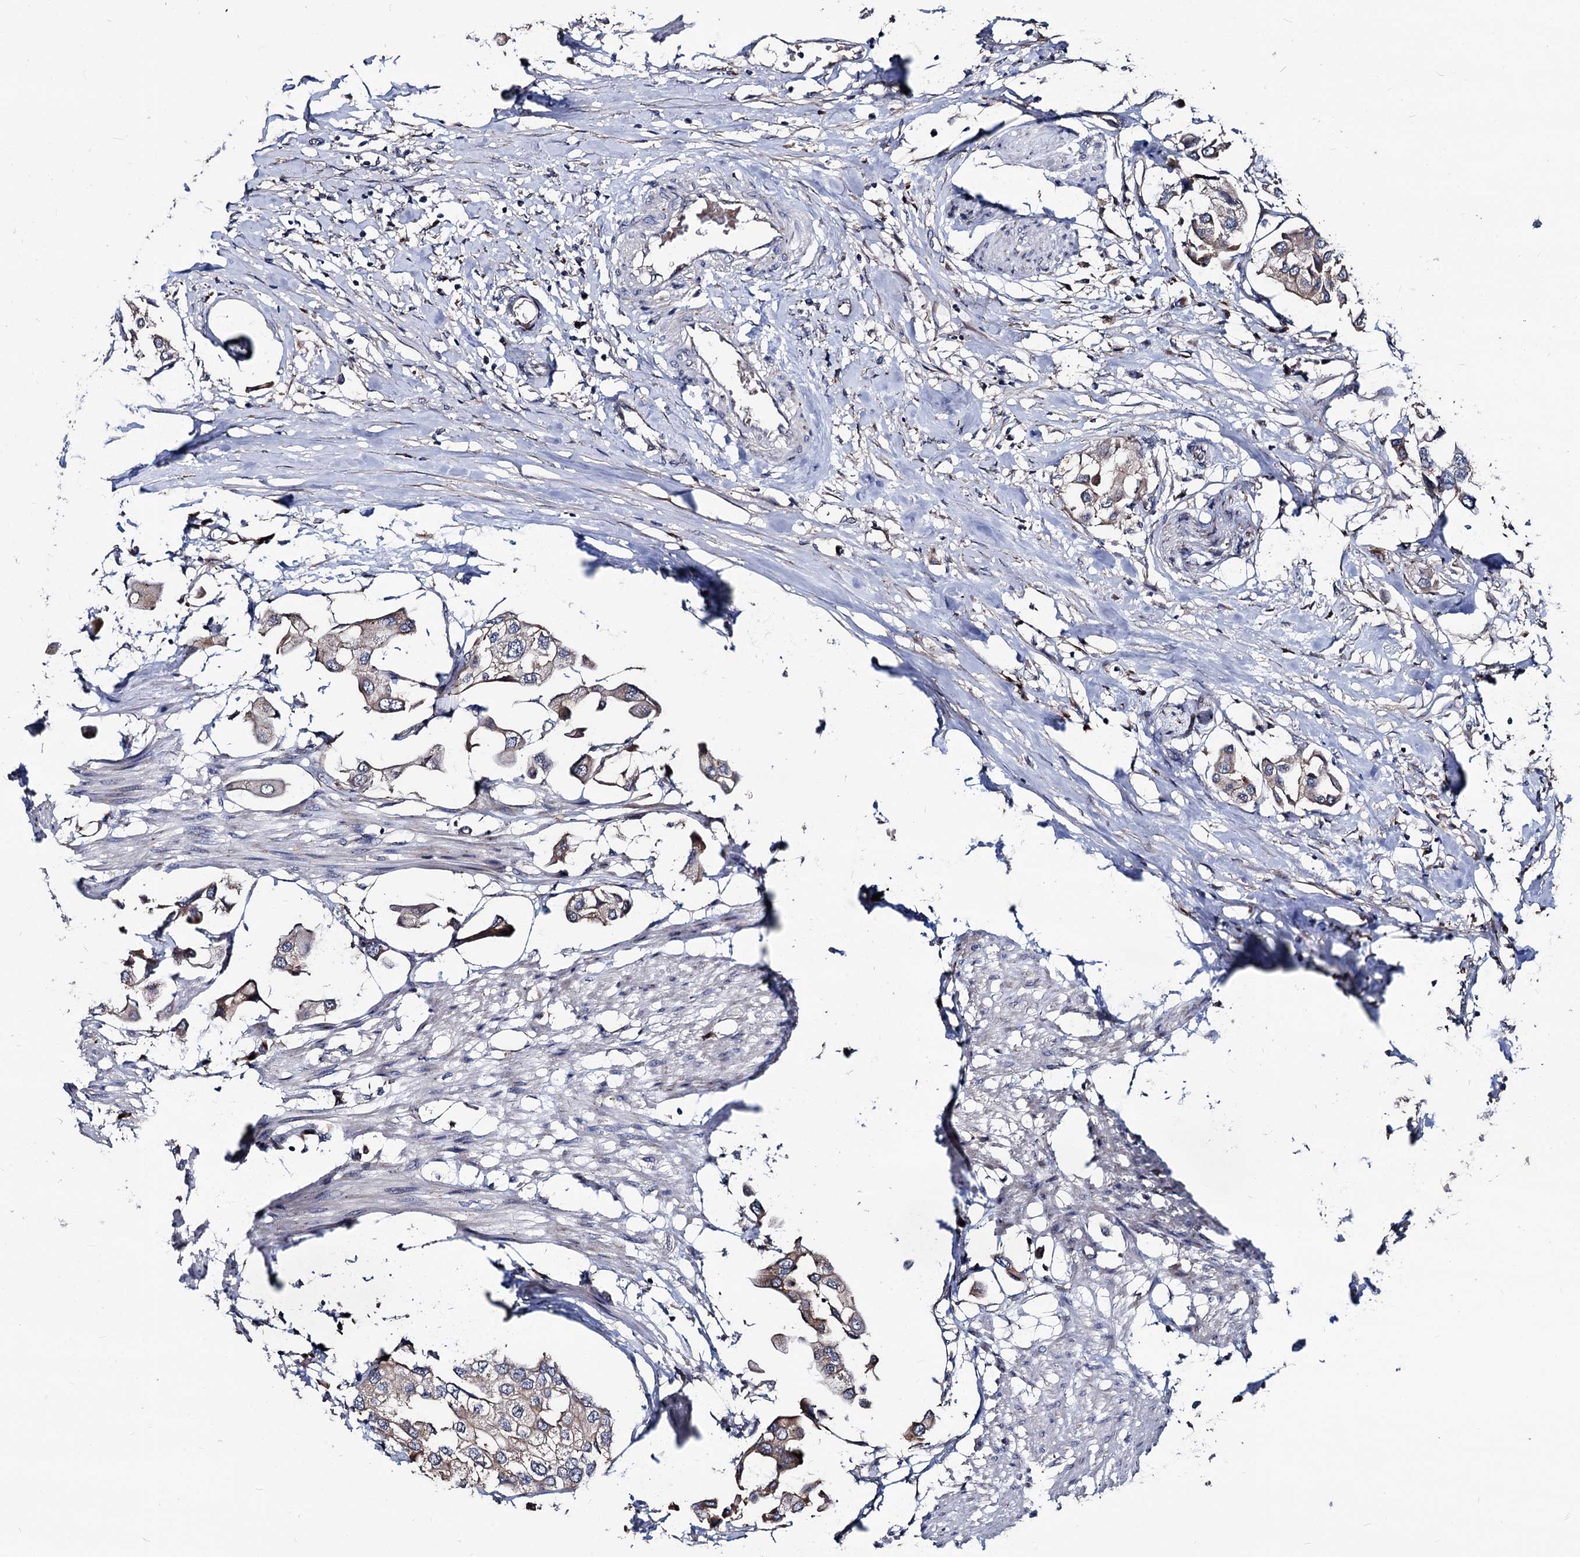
{"staining": {"intensity": "weak", "quantity": "<25%", "location": "cytoplasmic/membranous"}, "tissue": "urothelial cancer", "cell_type": "Tumor cells", "image_type": "cancer", "snomed": [{"axis": "morphology", "description": "Urothelial carcinoma, High grade"}, {"axis": "topography", "description": "Urinary bladder"}], "caption": "Tumor cells show no significant protein positivity in urothelial carcinoma (high-grade).", "gene": "SMAGP", "patient": {"sex": "male", "age": 64}}